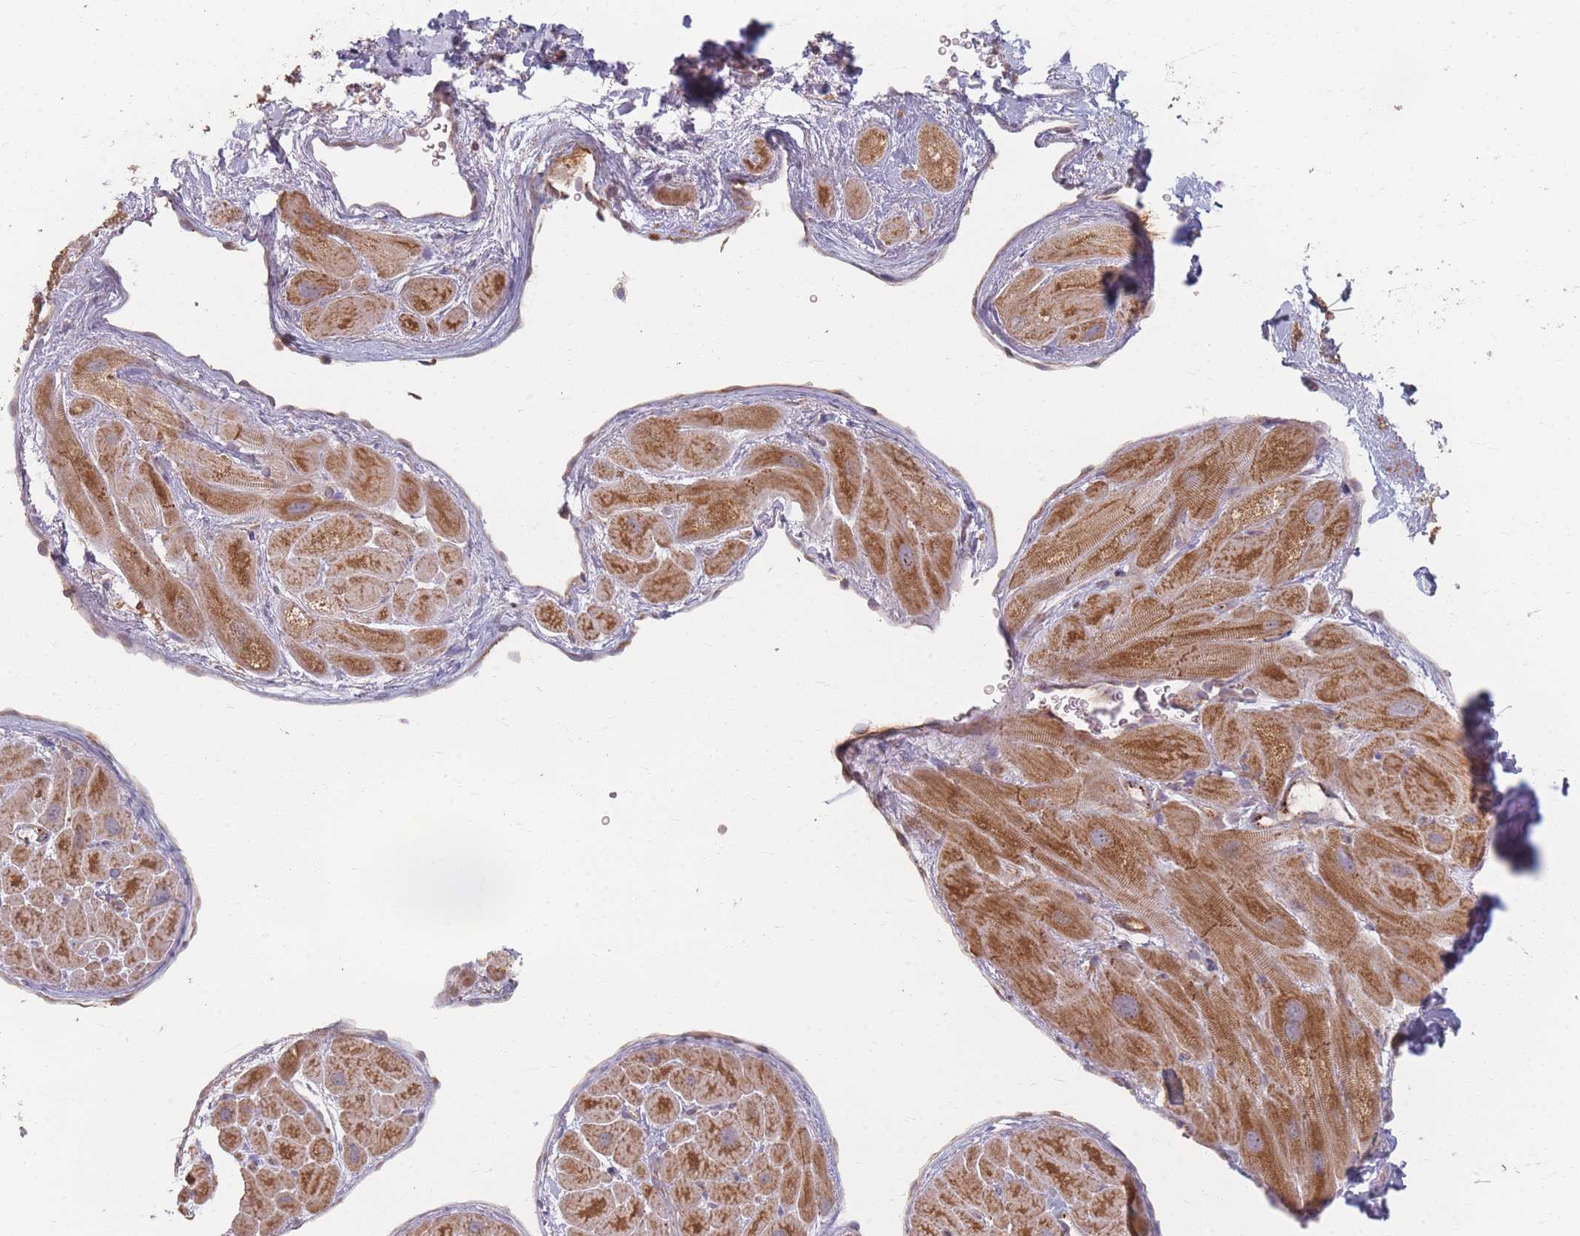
{"staining": {"intensity": "moderate", "quantity": ">75%", "location": "cytoplasmic/membranous"}, "tissue": "heart muscle", "cell_type": "Cardiomyocytes", "image_type": "normal", "snomed": [{"axis": "morphology", "description": "Normal tissue, NOS"}, {"axis": "topography", "description": "Heart"}], "caption": "A histopathology image of heart muscle stained for a protein shows moderate cytoplasmic/membranous brown staining in cardiomyocytes. (DAB (3,3'-diaminobenzidine) IHC with brightfield microscopy, high magnification).", "gene": "MRPS6", "patient": {"sex": "male", "age": 49}}